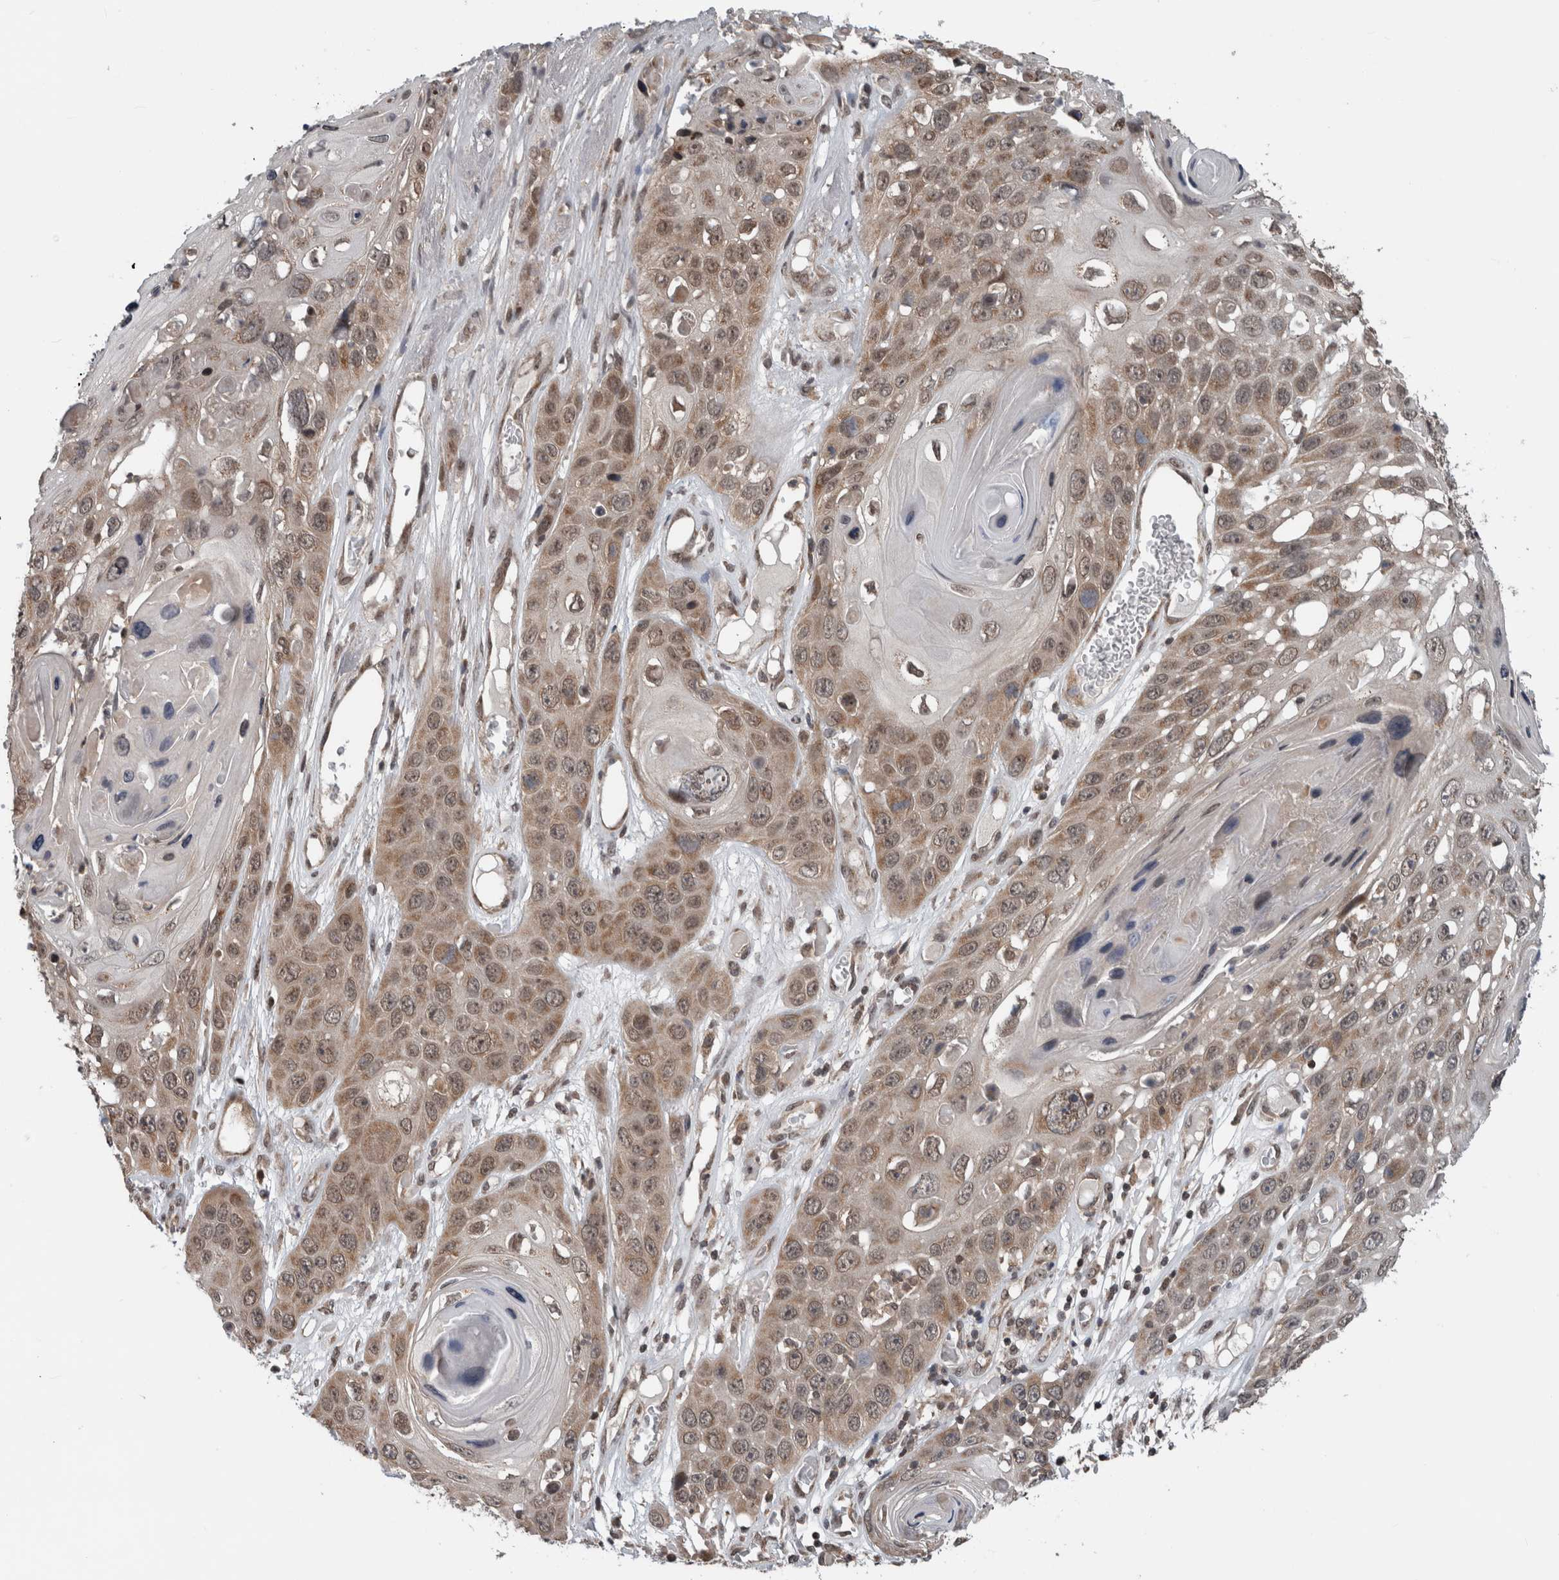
{"staining": {"intensity": "weak", "quantity": ">75%", "location": "cytoplasmic/membranous"}, "tissue": "skin cancer", "cell_type": "Tumor cells", "image_type": "cancer", "snomed": [{"axis": "morphology", "description": "Squamous cell carcinoma, NOS"}, {"axis": "topography", "description": "Skin"}], "caption": "Immunohistochemical staining of squamous cell carcinoma (skin) displays weak cytoplasmic/membranous protein expression in approximately >75% of tumor cells. (DAB (3,3'-diaminobenzidine) IHC, brown staining for protein, blue staining for nuclei).", "gene": "ENY2", "patient": {"sex": "male", "age": 55}}